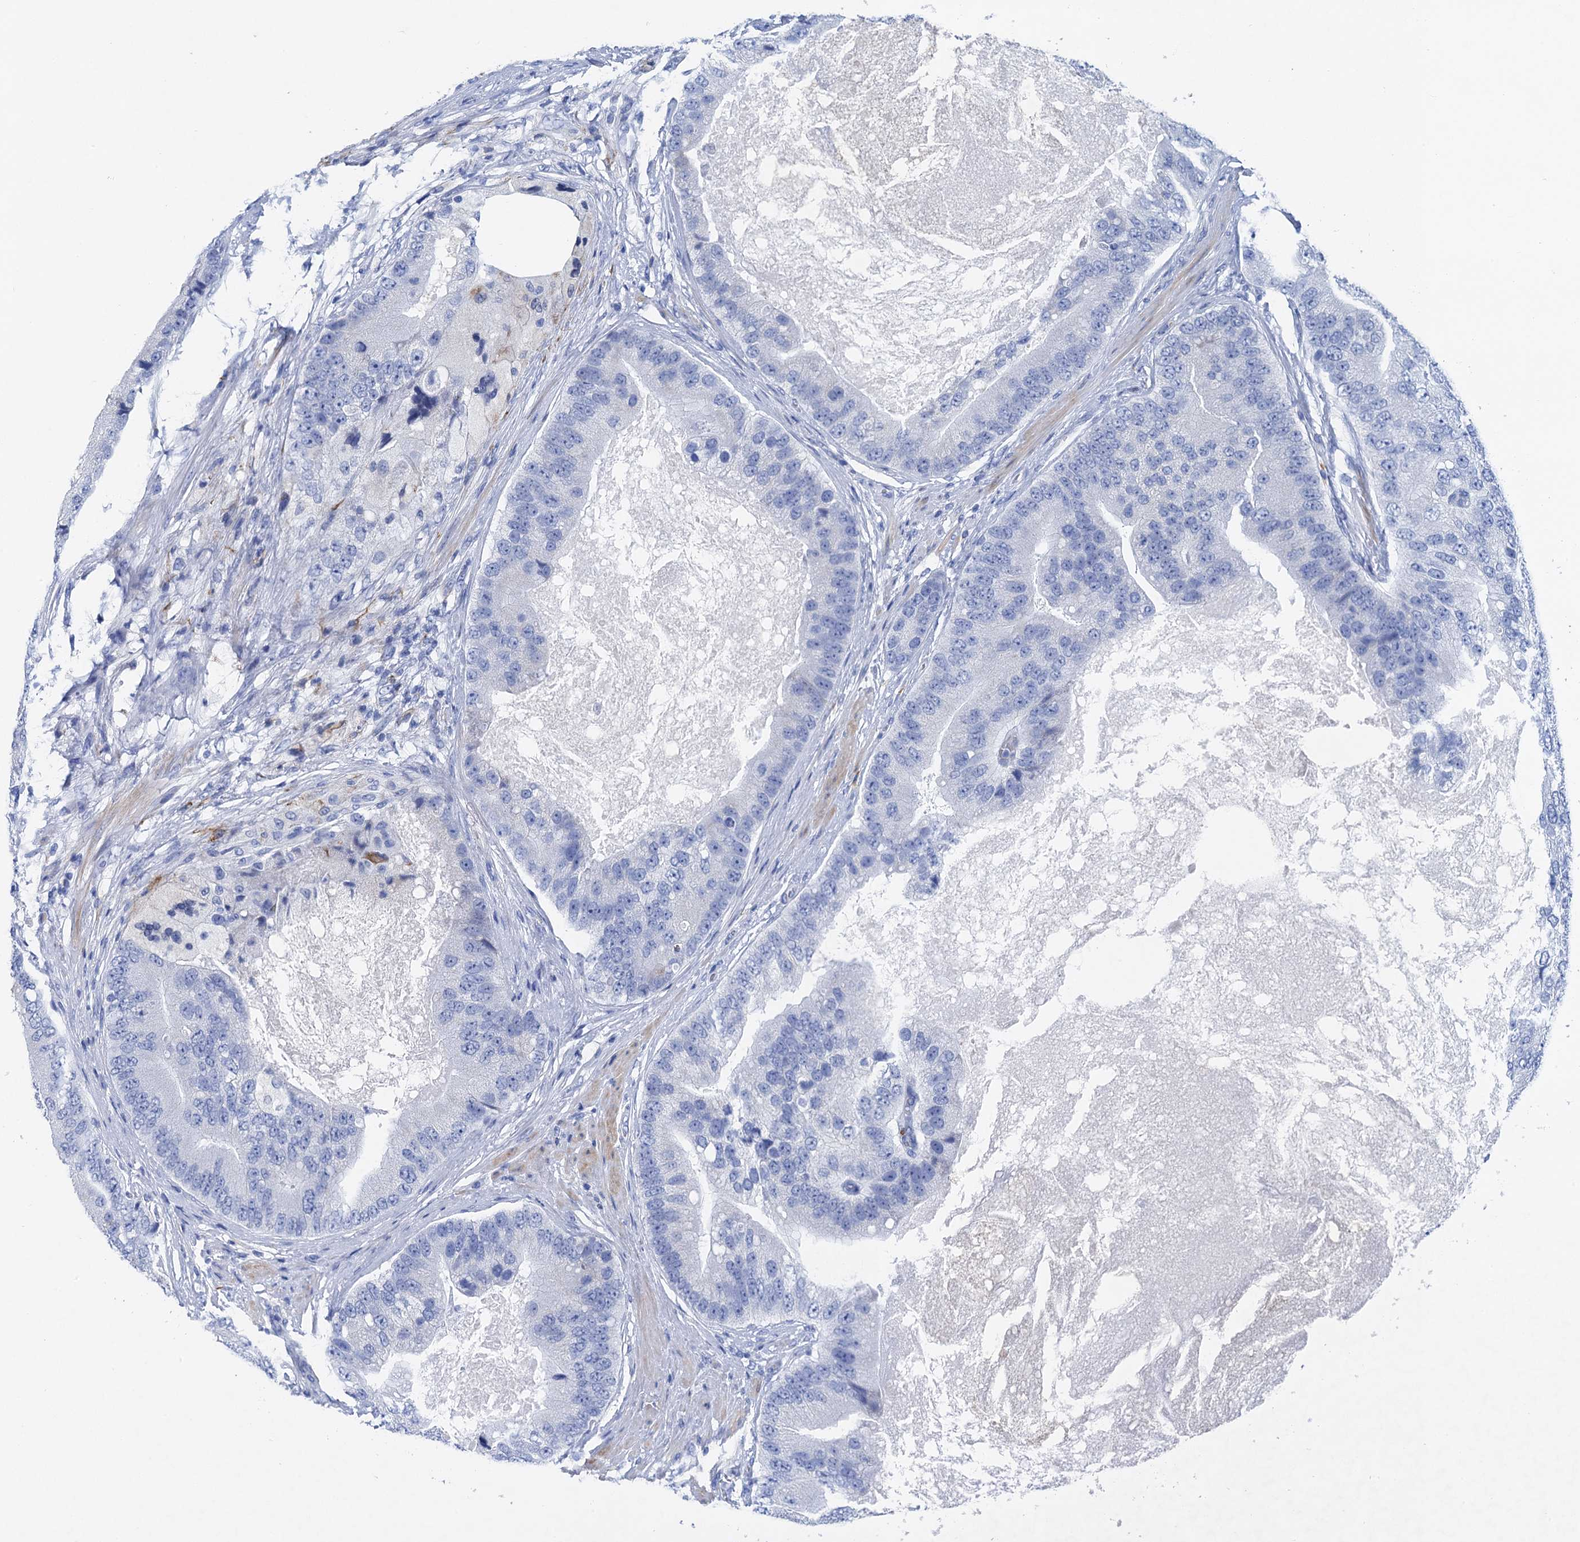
{"staining": {"intensity": "negative", "quantity": "none", "location": "none"}, "tissue": "prostate cancer", "cell_type": "Tumor cells", "image_type": "cancer", "snomed": [{"axis": "morphology", "description": "Adenocarcinoma, High grade"}, {"axis": "topography", "description": "Prostate"}], "caption": "Image shows no significant protein positivity in tumor cells of high-grade adenocarcinoma (prostate).", "gene": "NLRP10", "patient": {"sex": "male", "age": 70}}